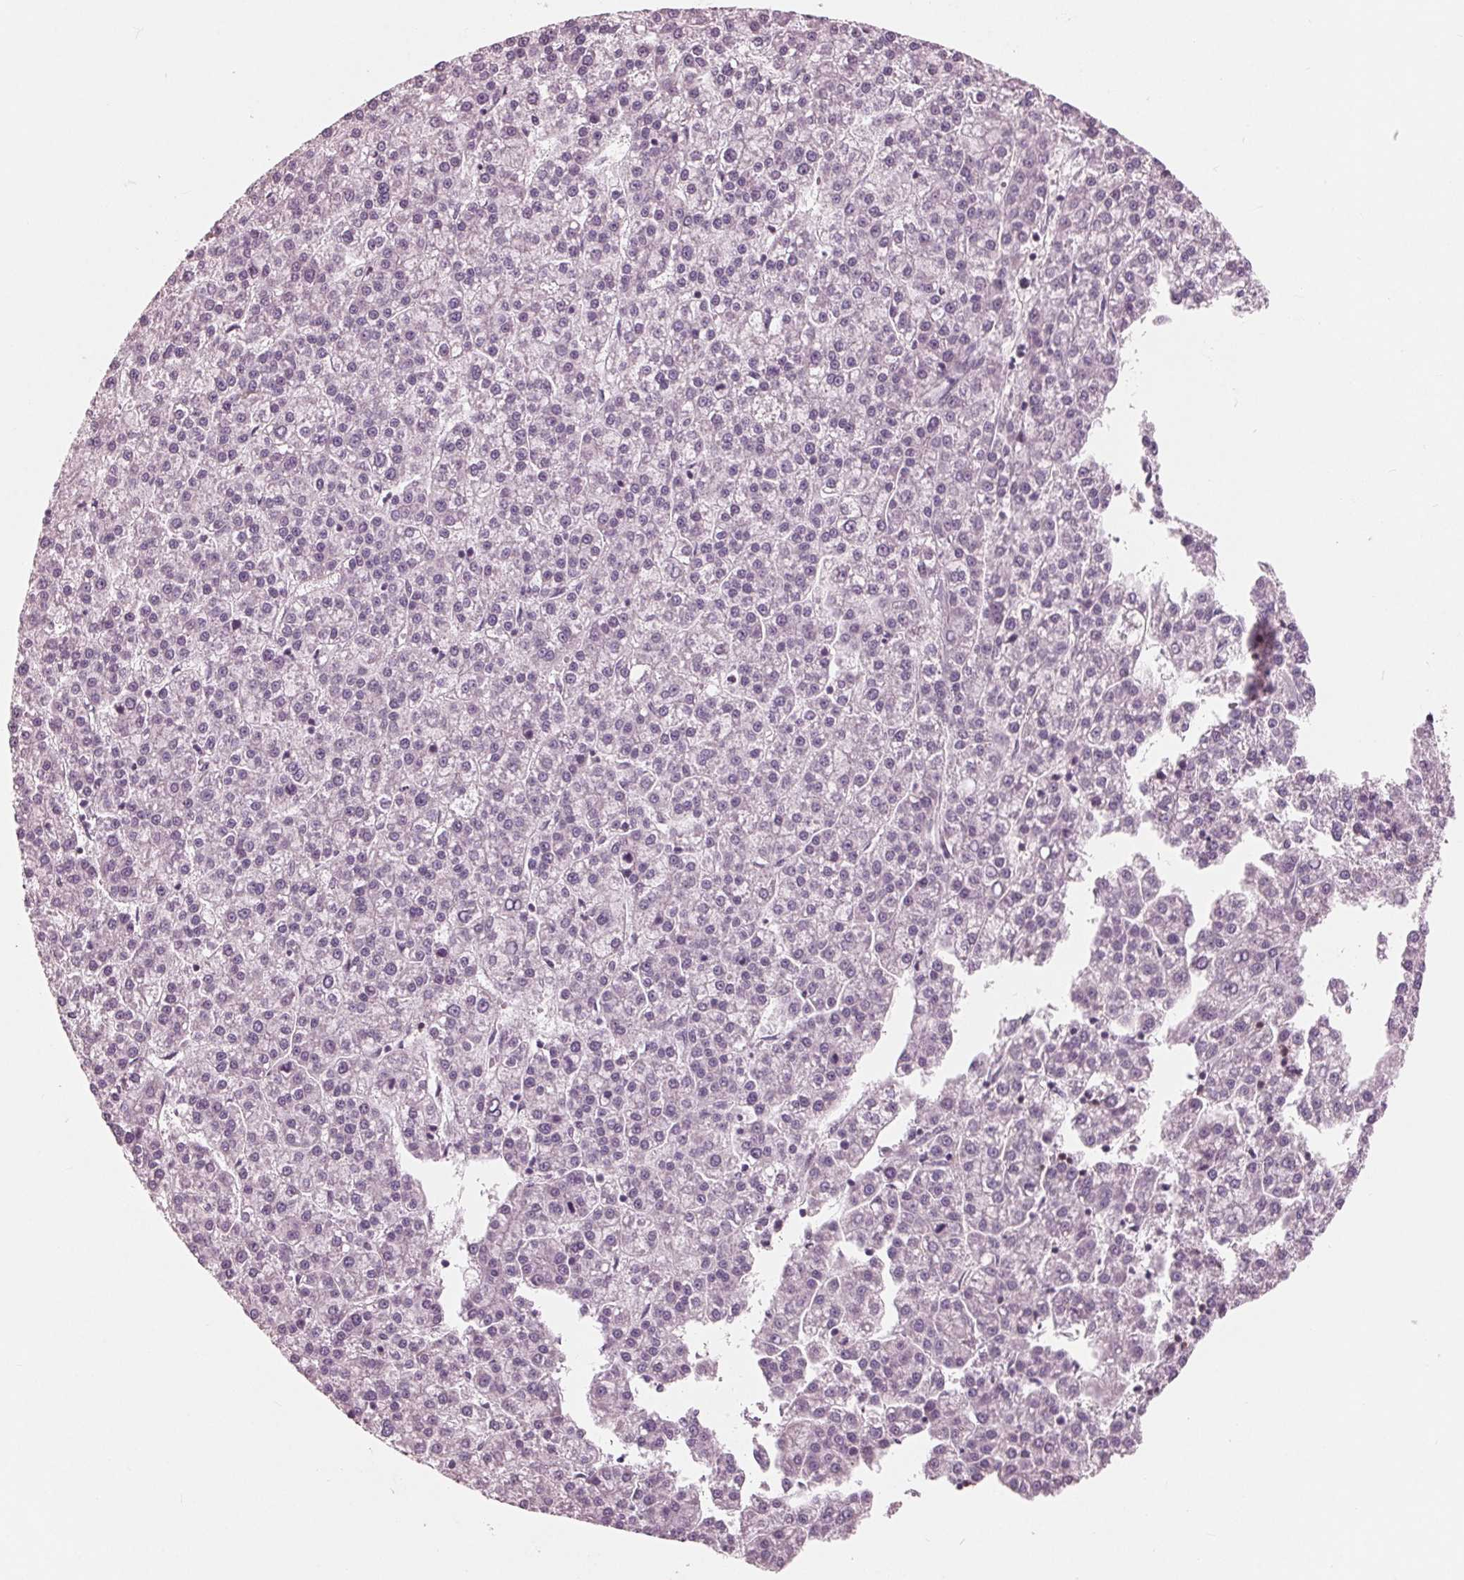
{"staining": {"intensity": "negative", "quantity": "none", "location": "none"}, "tissue": "liver cancer", "cell_type": "Tumor cells", "image_type": "cancer", "snomed": [{"axis": "morphology", "description": "Carcinoma, Hepatocellular, NOS"}, {"axis": "topography", "description": "Liver"}], "caption": "An image of liver hepatocellular carcinoma stained for a protein demonstrates no brown staining in tumor cells.", "gene": "ING3", "patient": {"sex": "female", "age": 58}}